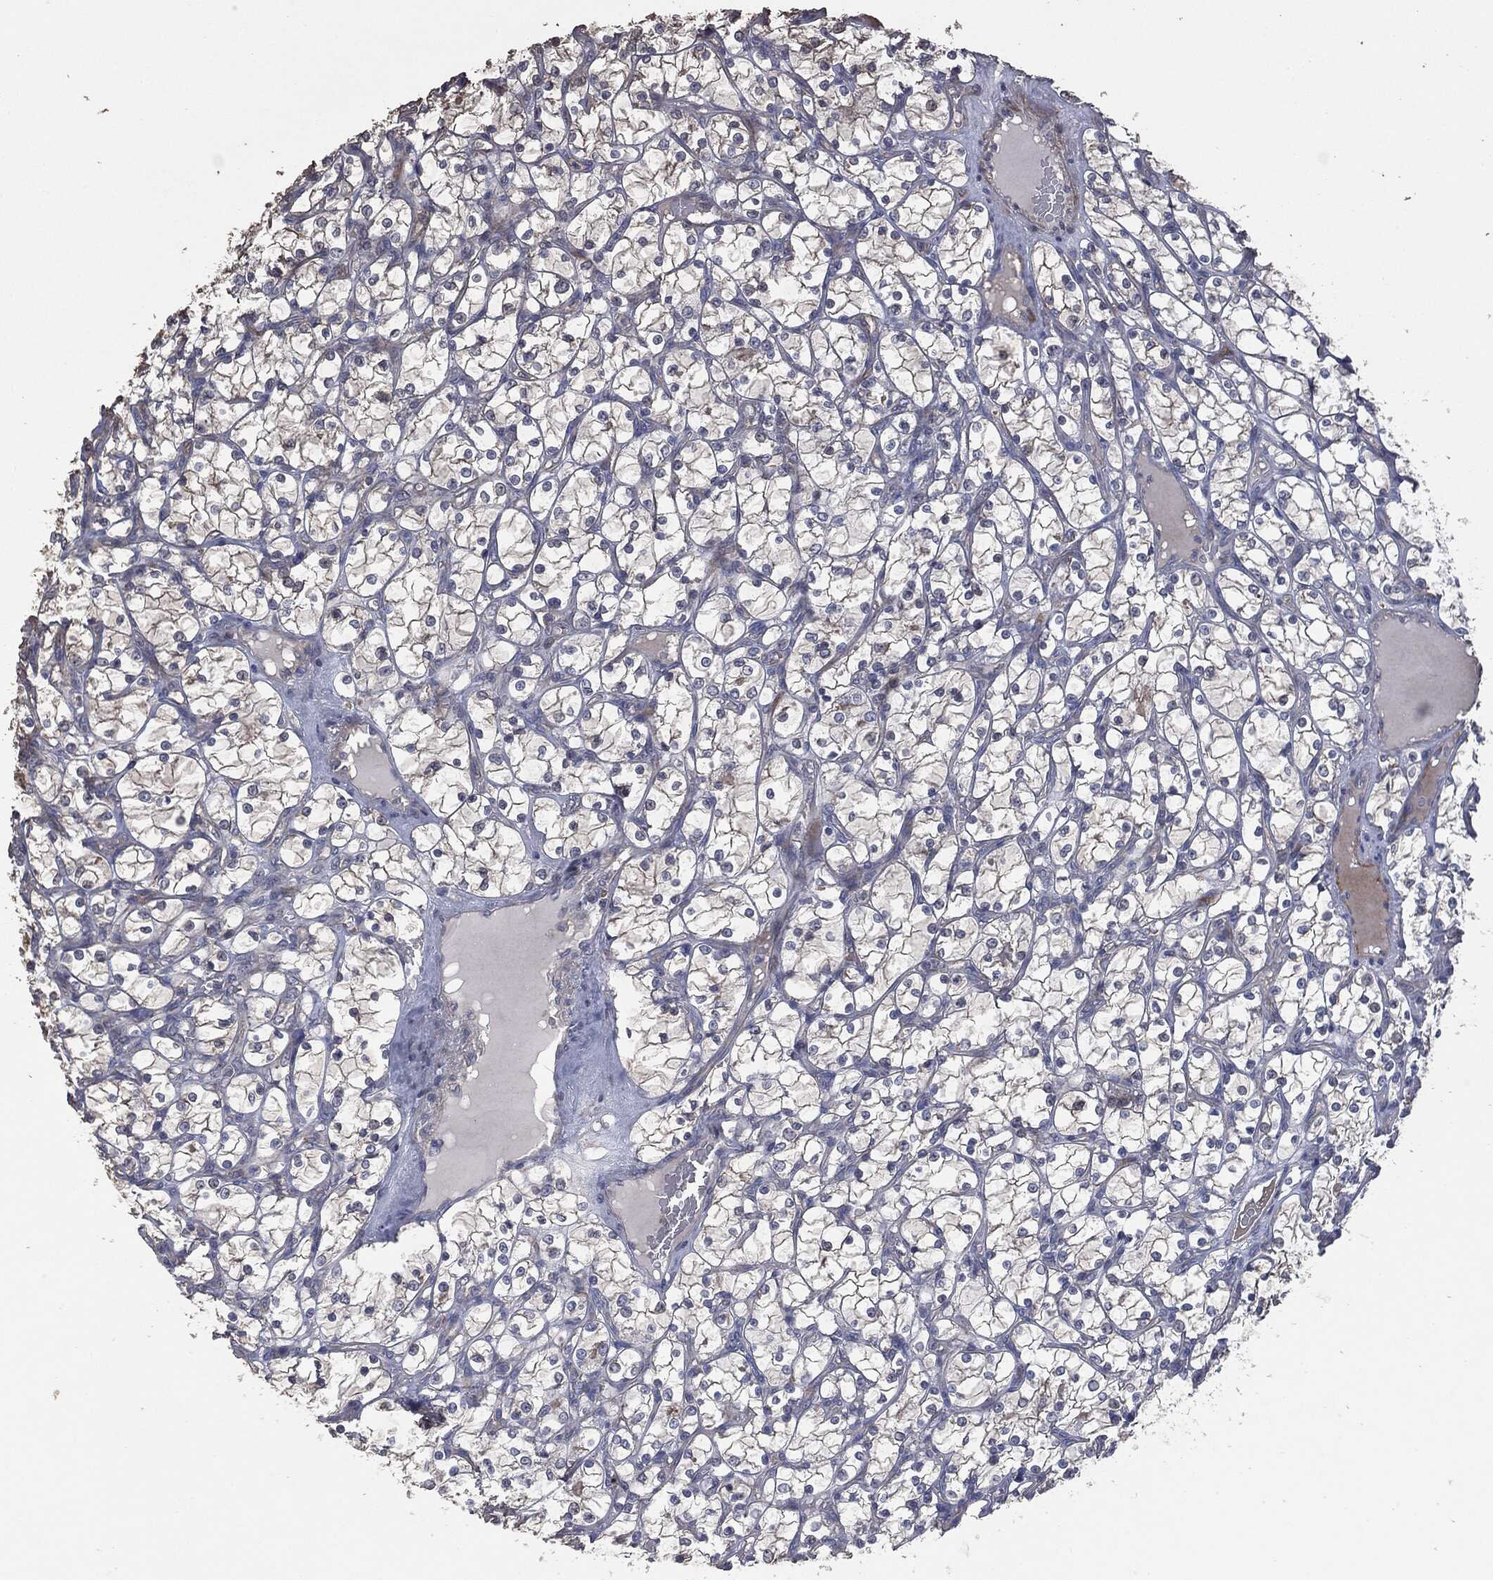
{"staining": {"intensity": "negative", "quantity": "none", "location": "none"}, "tissue": "renal cancer", "cell_type": "Tumor cells", "image_type": "cancer", "snomed": [{"axis": "morphology", "description": "Adenocarcinoma, NOS"}, {"axis": "topography", "description": "Kidney"}], "caption": "This is a micrograph of immunohistochemistry staining of renal adenocarcinoma, which shows no positivity in tumor cells.", "gene": "MSLN", "patient": {"sex": "female", "age": 69}}